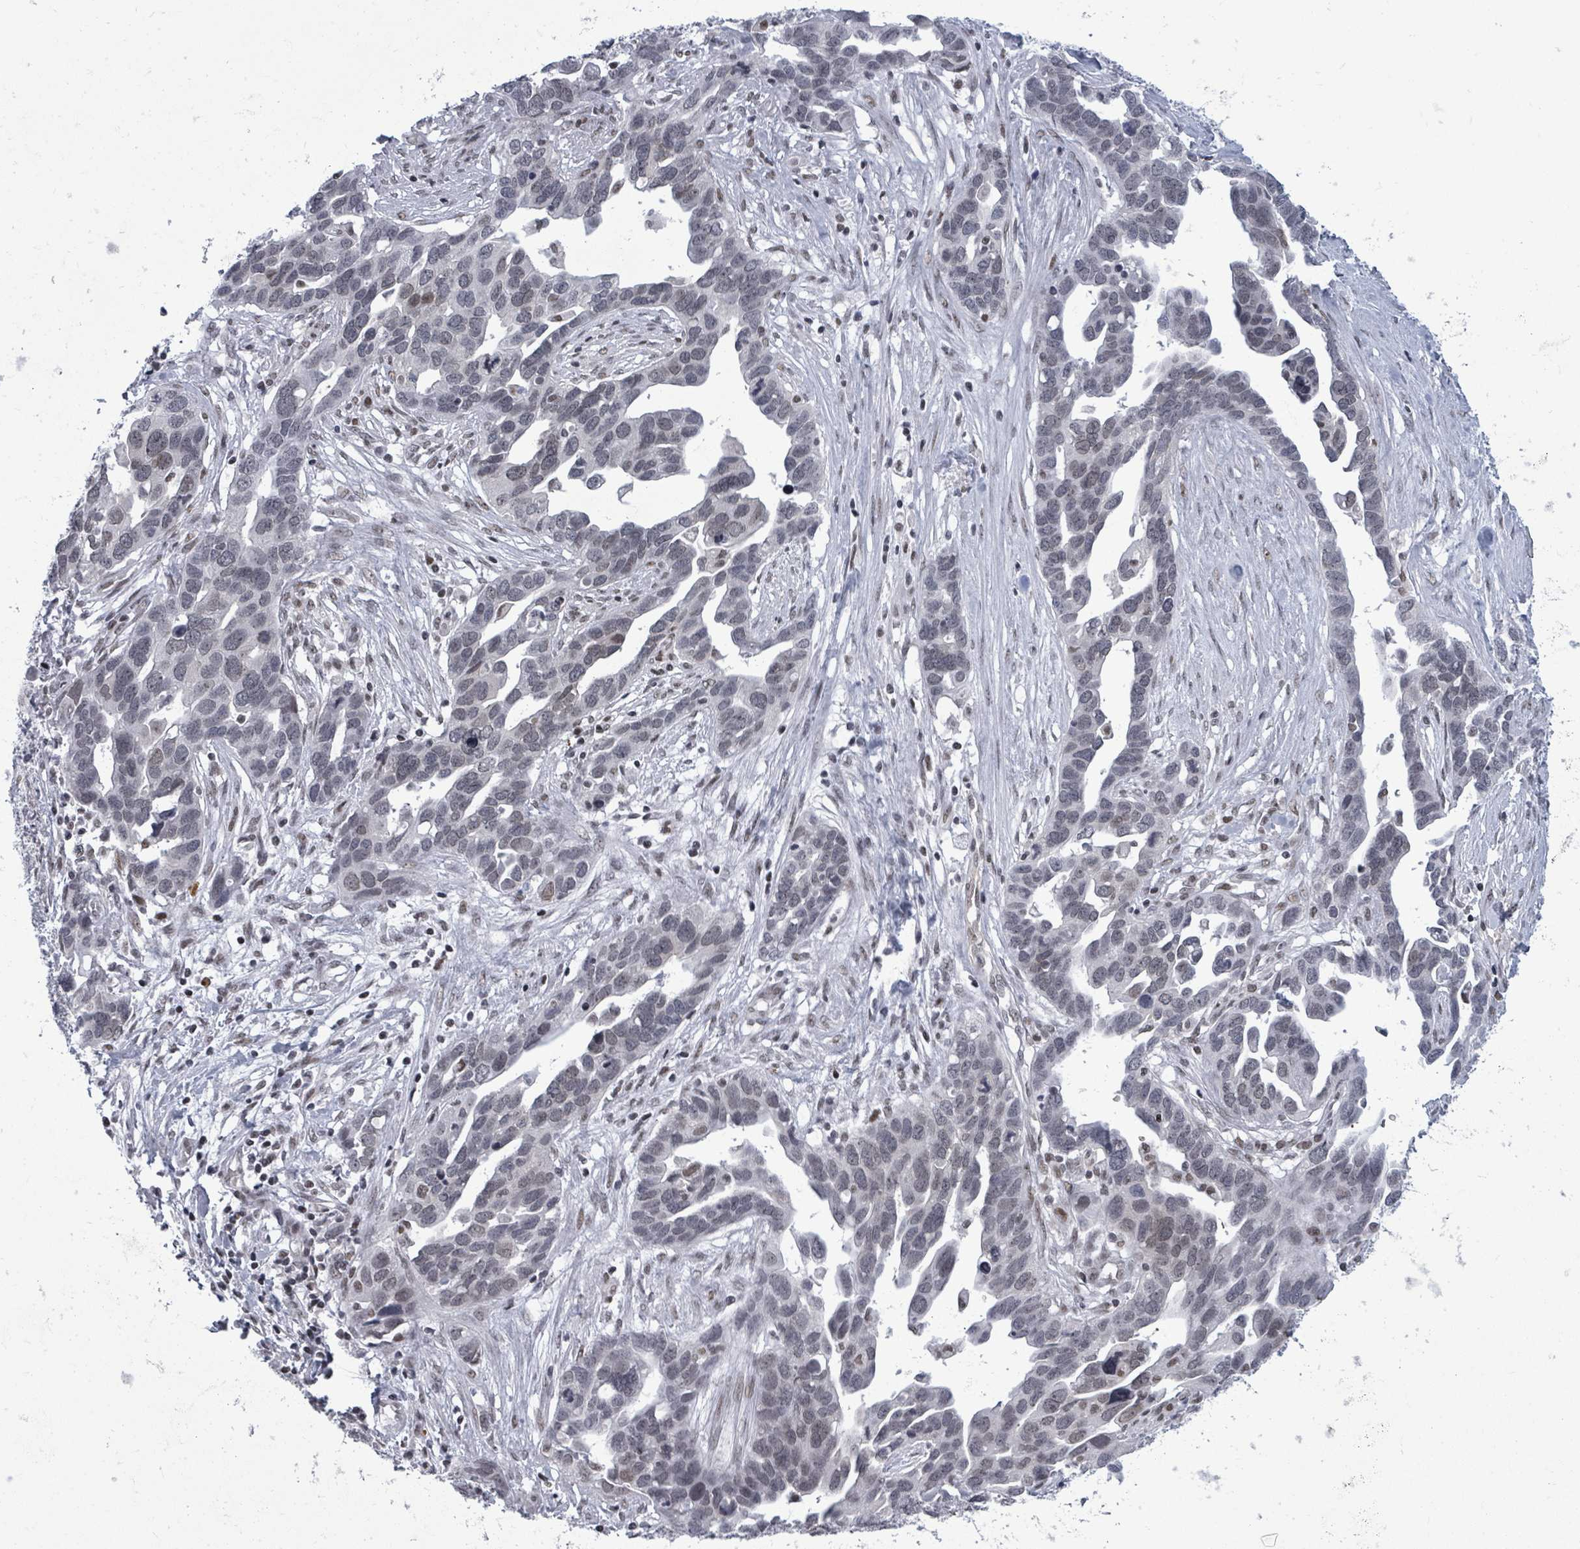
{"staining": {"intensity": "negative", "quantity": "none", "location": "none"}, "tissue": "ovarian cancer", "cell_type": "Tumor cells", "image_type": "cancer", "snomed": [{"axis": "morphology", "description": "Cystadenocarcinoma, serous, NOS"}, {"axis": "topography", "description": "Ovary"}], "caption": "Micrograph shows no significant protein staining in tumor cells of ovarian cancer (serous cystadenocarcinoma). (DAB immunohistochemistry, high magnification).", "gene": "ERCC5", "patient": {"sex": "female", "age": 54}}